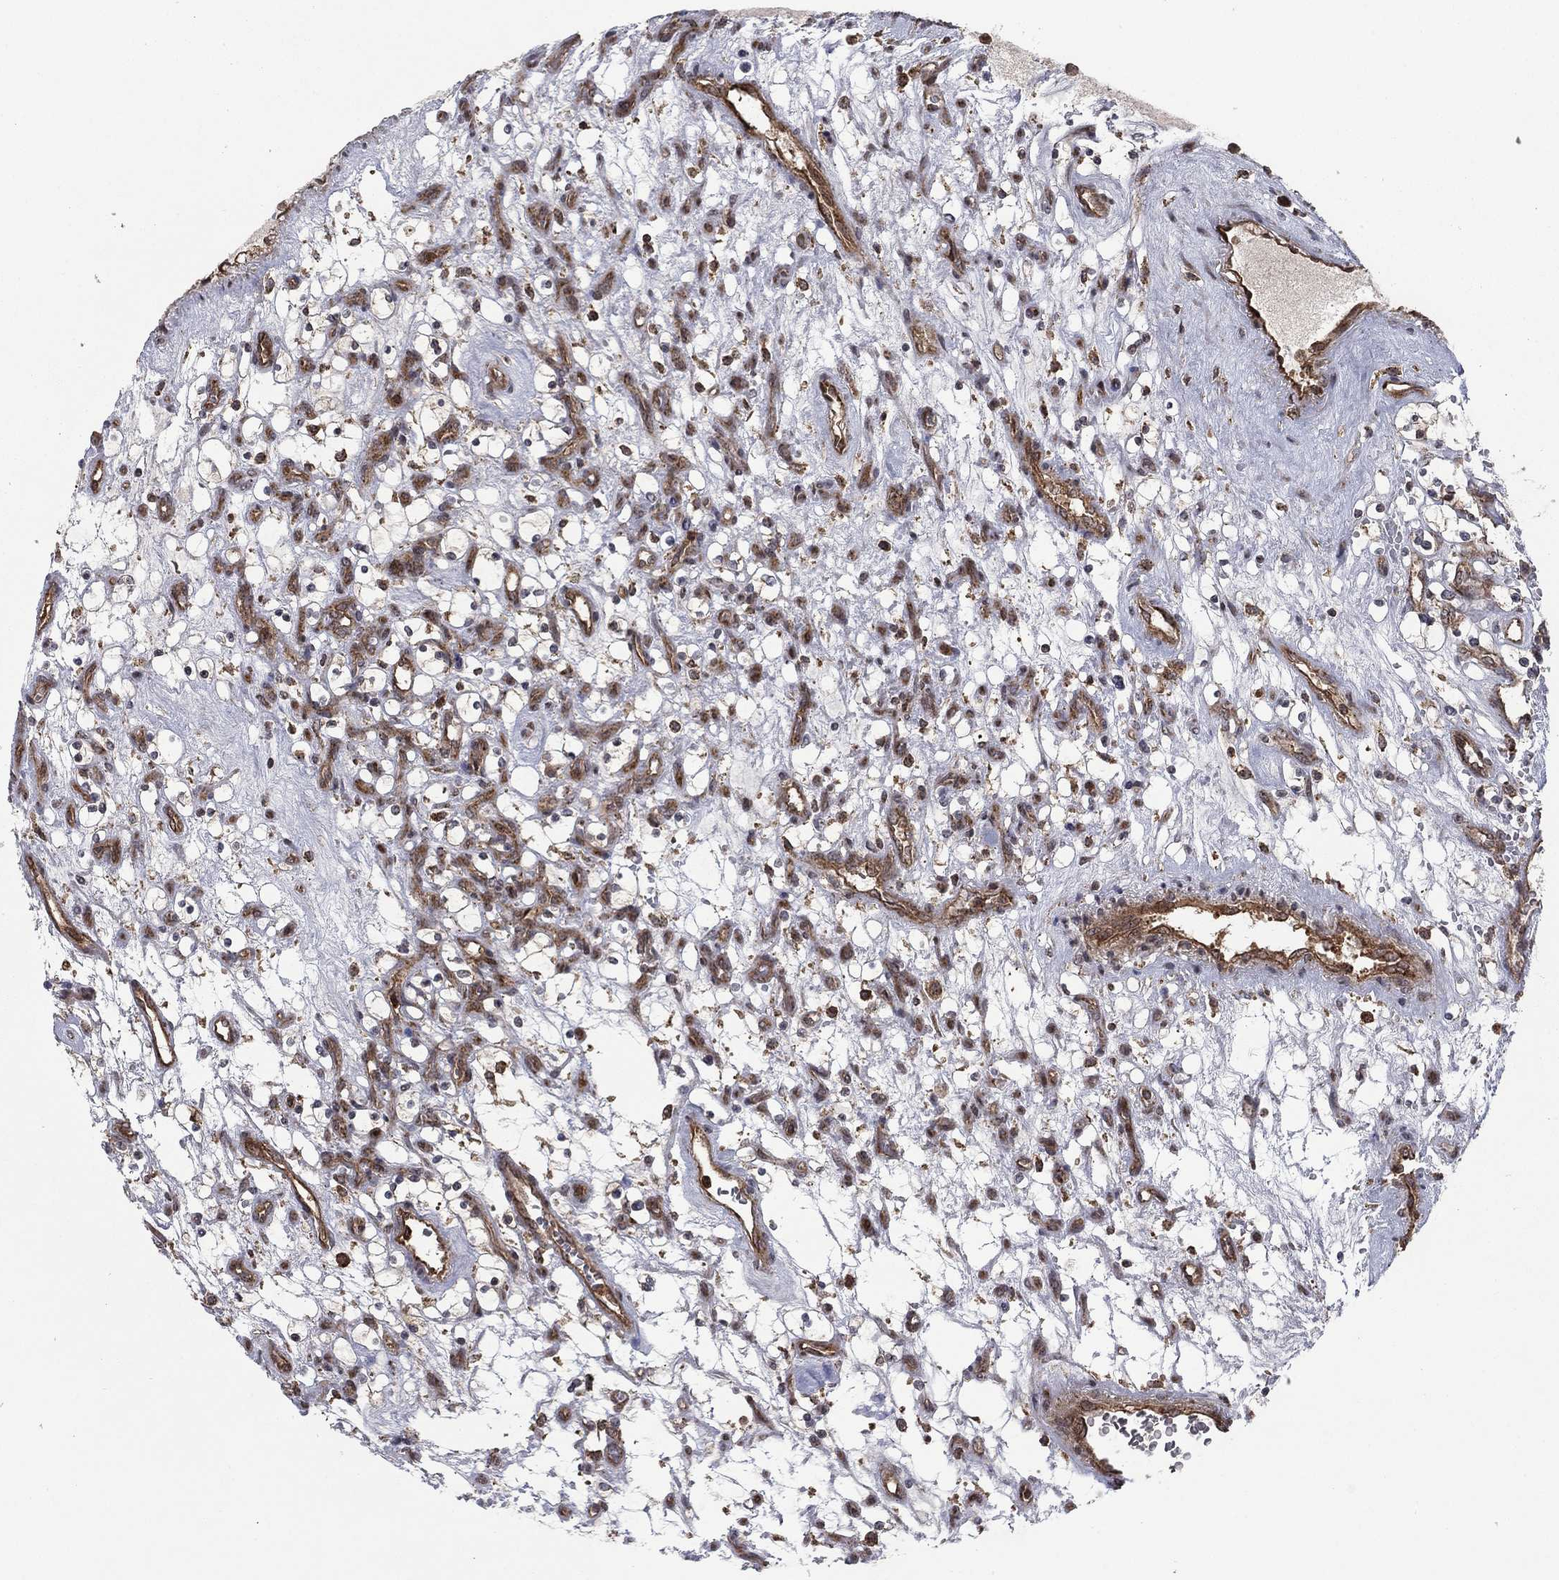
{"staining": {"intensity": "moderate", "quantity": ">75%", "location": "cytoplasmic/membranous"}, "tissue": "renal cancer", "cell_type": "Tumor cells", "image_type": "cancer", "snomed": [{"axis": "morphology", "description": "Adenocarcinoma, NOS"}, {"axis": "topography", "description": "Kidney"}], "caption": "Renal cancer stained with a brown dye exhibits moderate cytoplasmic/membranous positive positivity in about >75% of tumor cells.", "gene": "IFI35", "patient": {"sex": "female", "age": 69}}